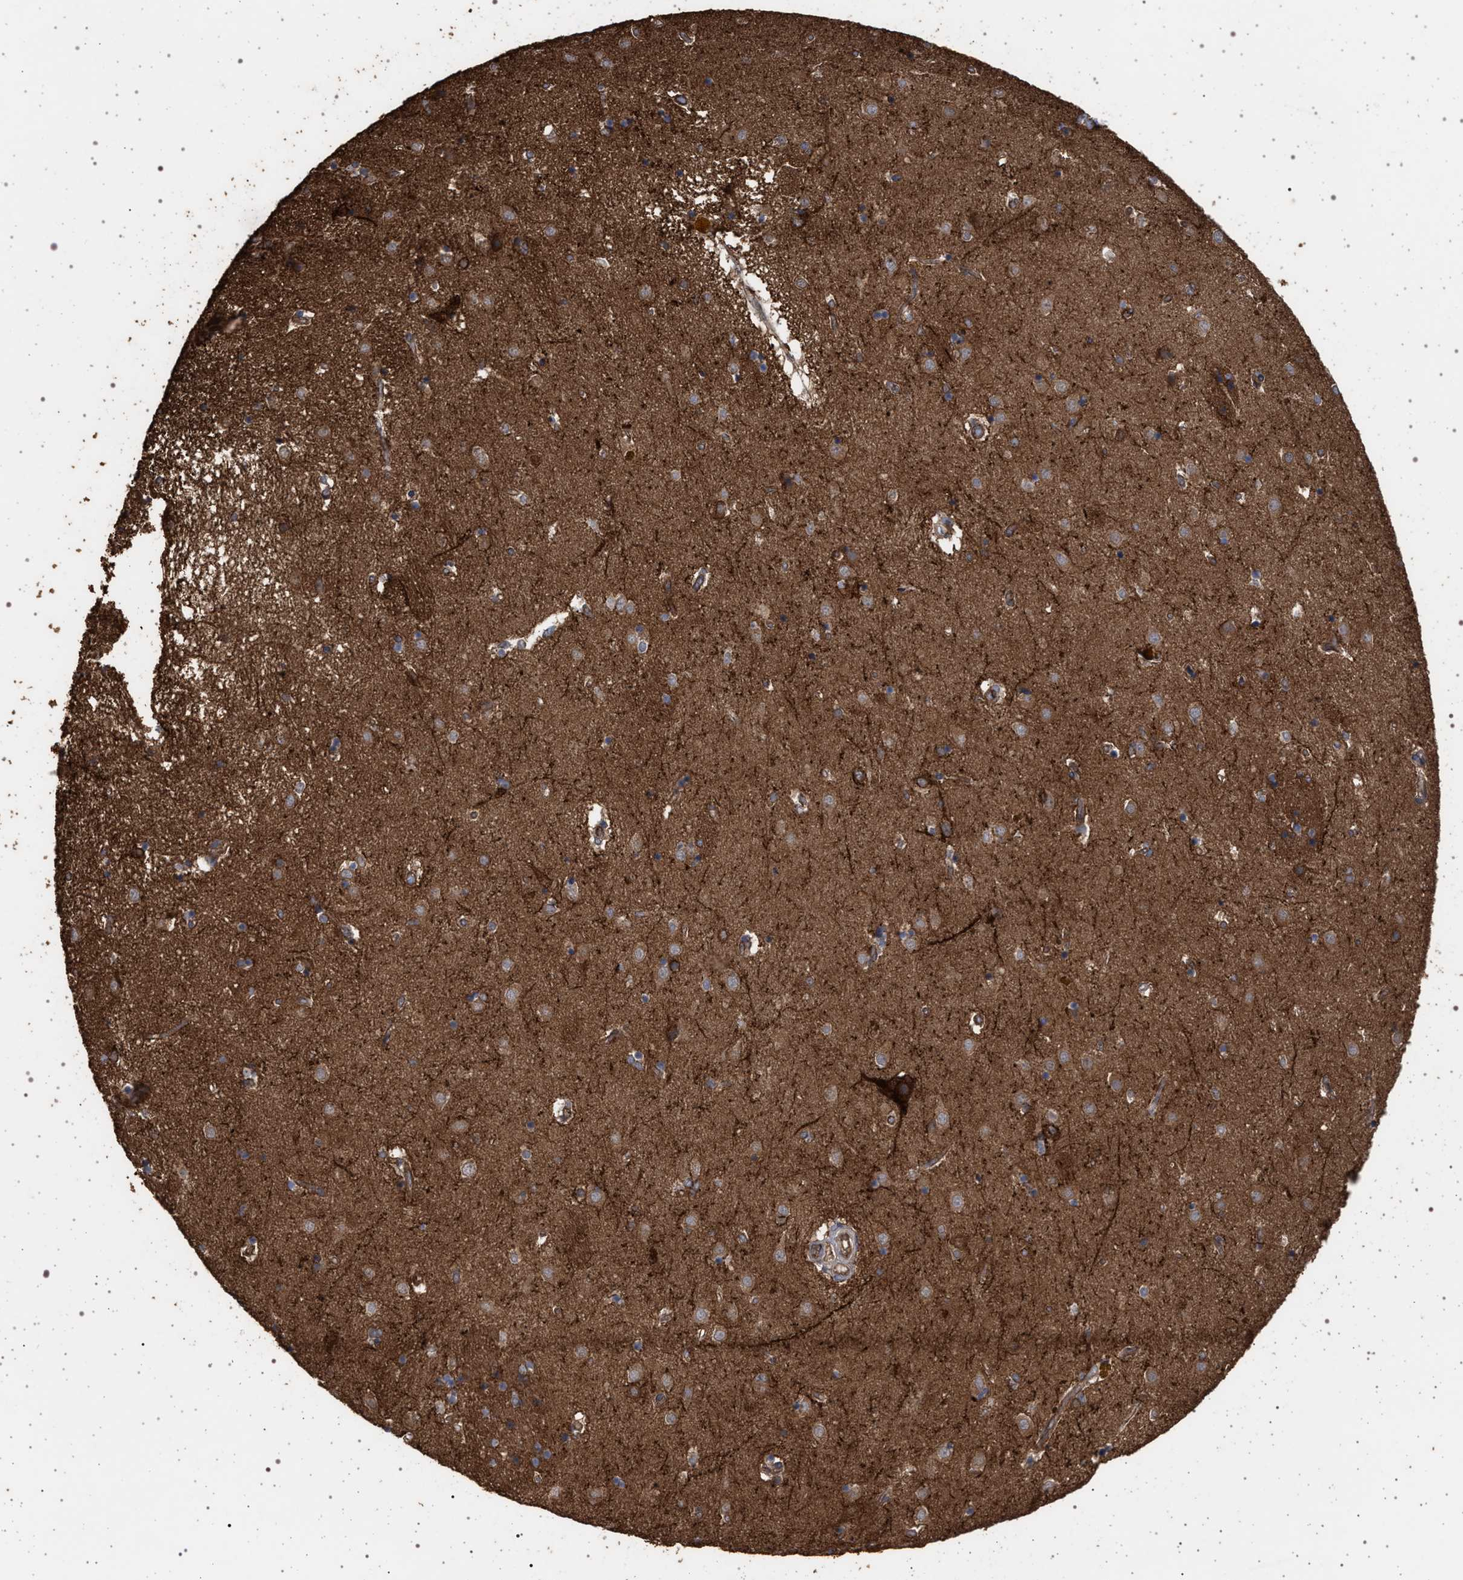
{"staining": {"intensity": "moderate", "quantity": ">75%", "location": "cytoplasmic/membranous"}, "tissue": "caudate", "cell_type": "Glial cells", "image_type": "normal", "snomed": [{"axis": "morphology", "description": "Normal tissue, NOS"}, {"axis": "topography", "description": "Lateral ventricle wall"}], "caption": "Normal caudate displays moderate cytoplasmic/membranous staining in about >75% of glial cells, visualized by immunohistochemistry. The staining was performed using DAB to visualize the protein expression in brown, while the nuclei were stained in blue with hematoxylin (Magnification: 20x).", "gene": "IFT20", "patient": {"sex": "male", "age": 70}}